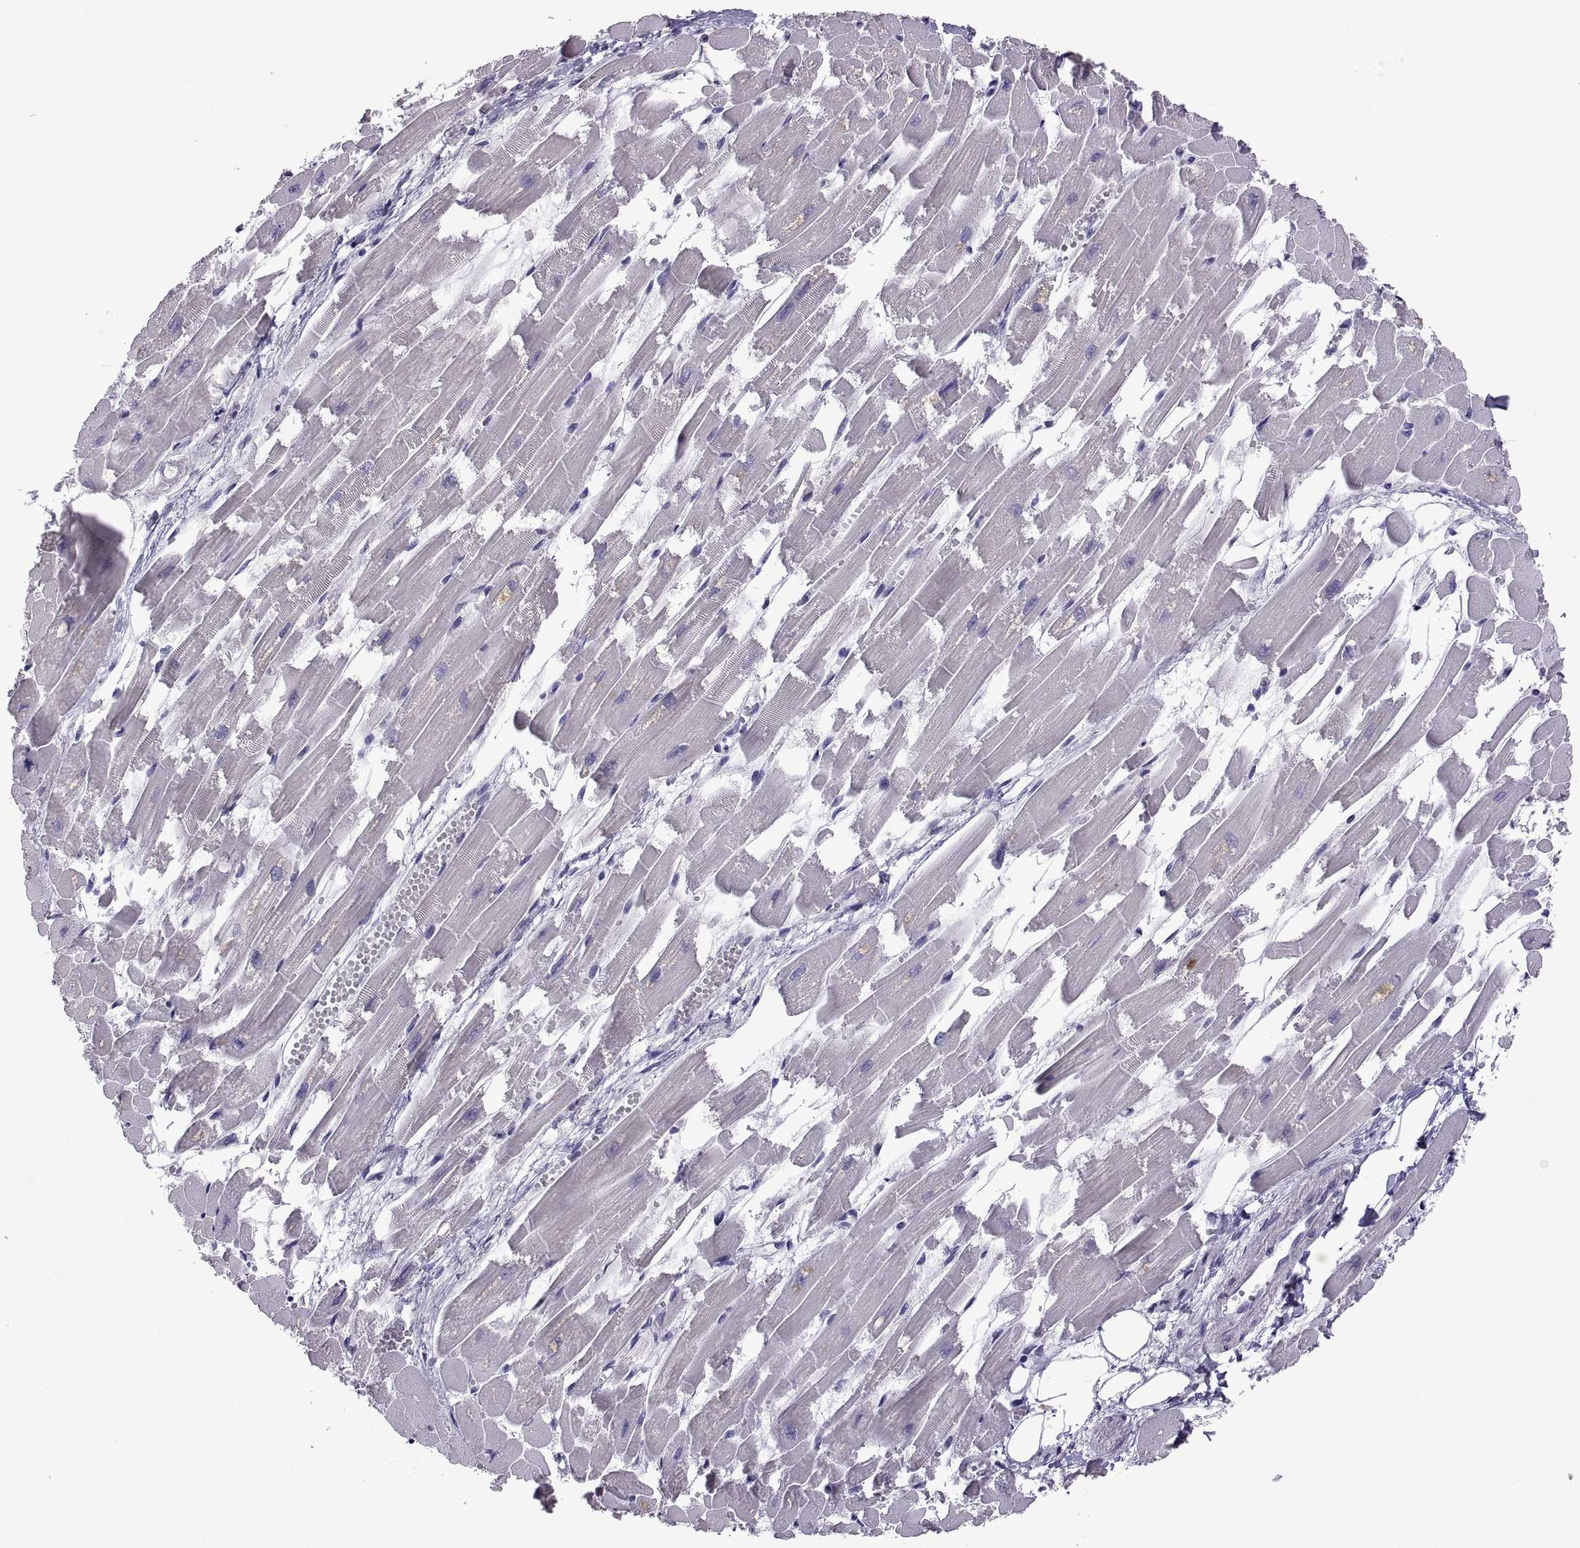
{"staining": {"intensity": "negative", "quantity": "none", "location": "none"}, "tissue": "heart muscle", "cell_type": "Cardiomyocytes", "image_type": "normal", "snomed": [{"axis": "morphology", "description": "Normal tissue, NOS"}, {"axis": "topography", "description": "Heart"}], "caption": "High magnification brightfield microscopy of unremarkable heart muscle stained with DAB (brown) and counterstained with hematoxylin (blue): cardiomyocytes show no significant staining. The staining is performed using DAB (3,3'-diaminobenzidine) brown chromogen with nuclei counter-stained in using hematoxylin.", "gene": "MAGEB18", "patient": {"sex": "female", "age": 52}}